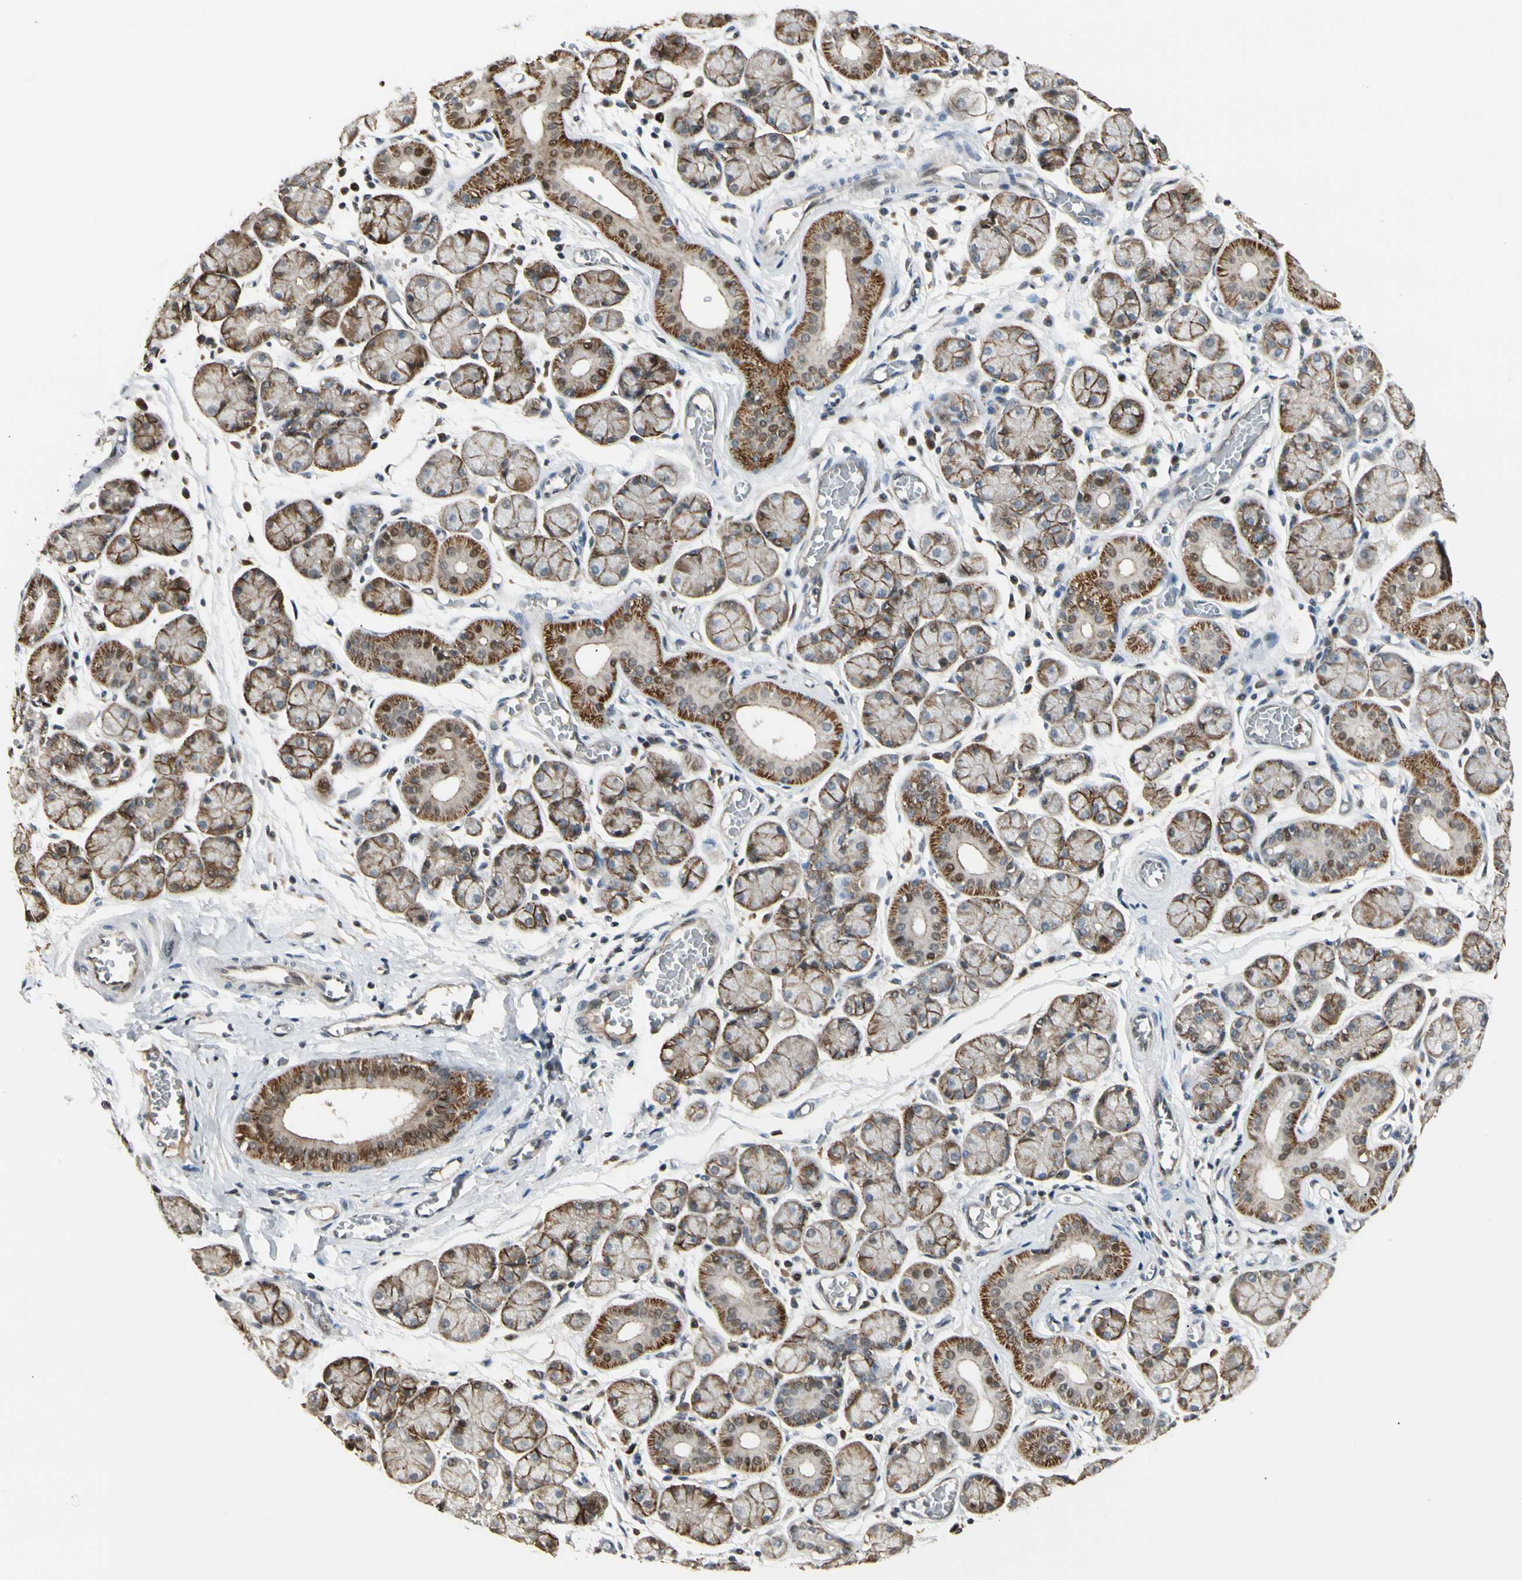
{"staining": {"intensity": "moderate", "quantity": ">75%", "location": "cytoplasmic/membranous"}, "tissue": "salivary gland", "cell_type": "Glandular cells", "image_type": "normal", "snomed": [{"axis": "morphology", "description": "Normal tissue, NOS"}, {"axis": "topography", "description": "Salivary gland"}], "caption": "This micrograph demonstrates unremarkable salivary gland stained with IHC to label a protein in brown. The cytoplasmic/membranous of glandular cells show moderate positivity for the protein. Nuclei are counter-stained blue.", "gene": "P3H2", "patient": {"sex": "female", "age": 24}}